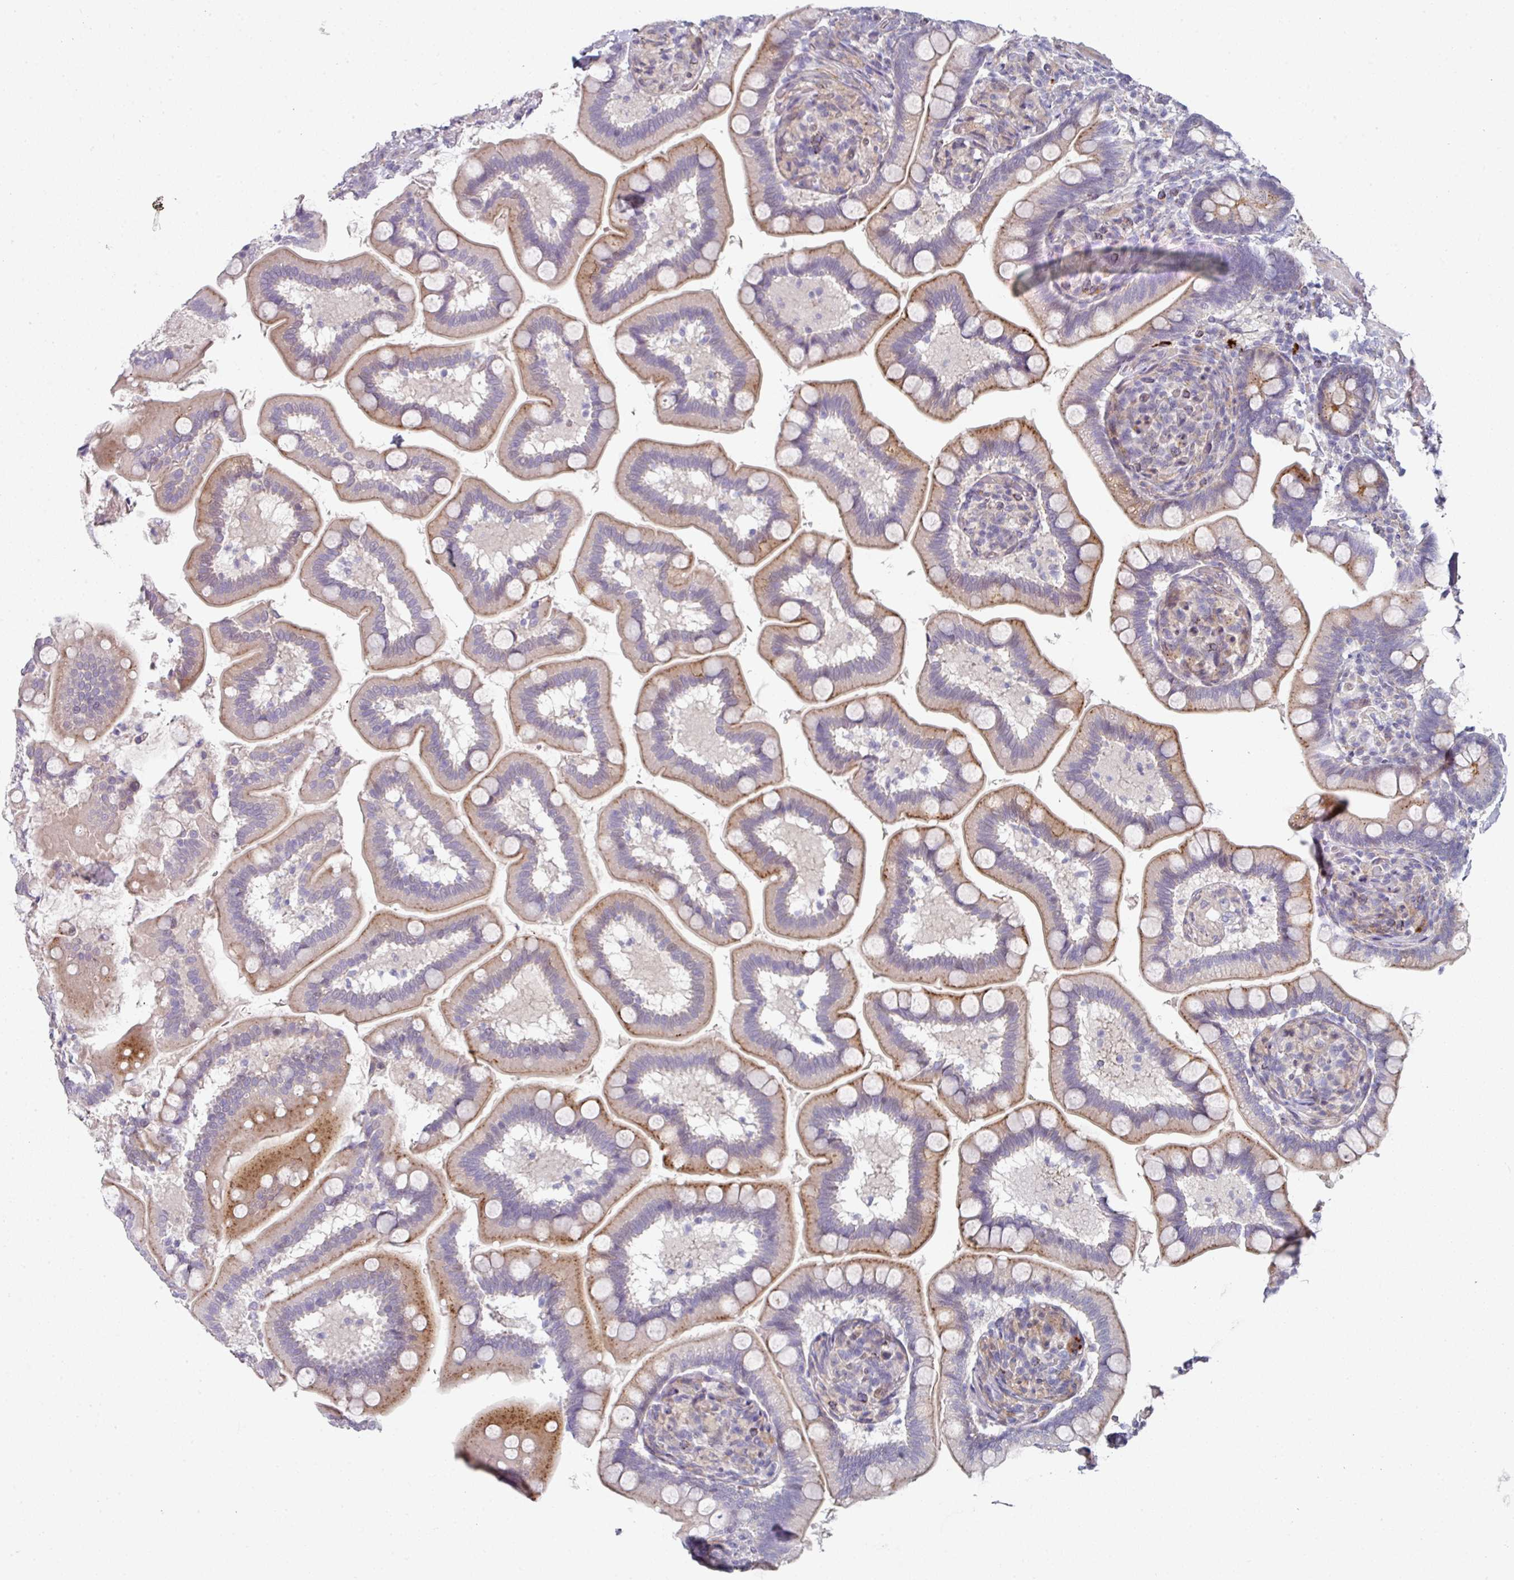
{"staining": {"intensity": "moderate", "quantity": "25%-75%", "location": "cytoplasmic/membranous"}, "tissue": "small intestine", "cell_type": "Glandular cells", "image_type": "normal", "snomed": [{"axis": "morphology", "description": "Normal tissue, NOS"}, {"axis": "topography", "description": "Small intestine"}], "caption": "Protein expression analysis of benign small intestine shows moderate cytoplasmic/membranous staining in approximately 25%-75% of glandular cells.", "gene": "WSB2", "patient": {"sex": "female", "age": 64}}